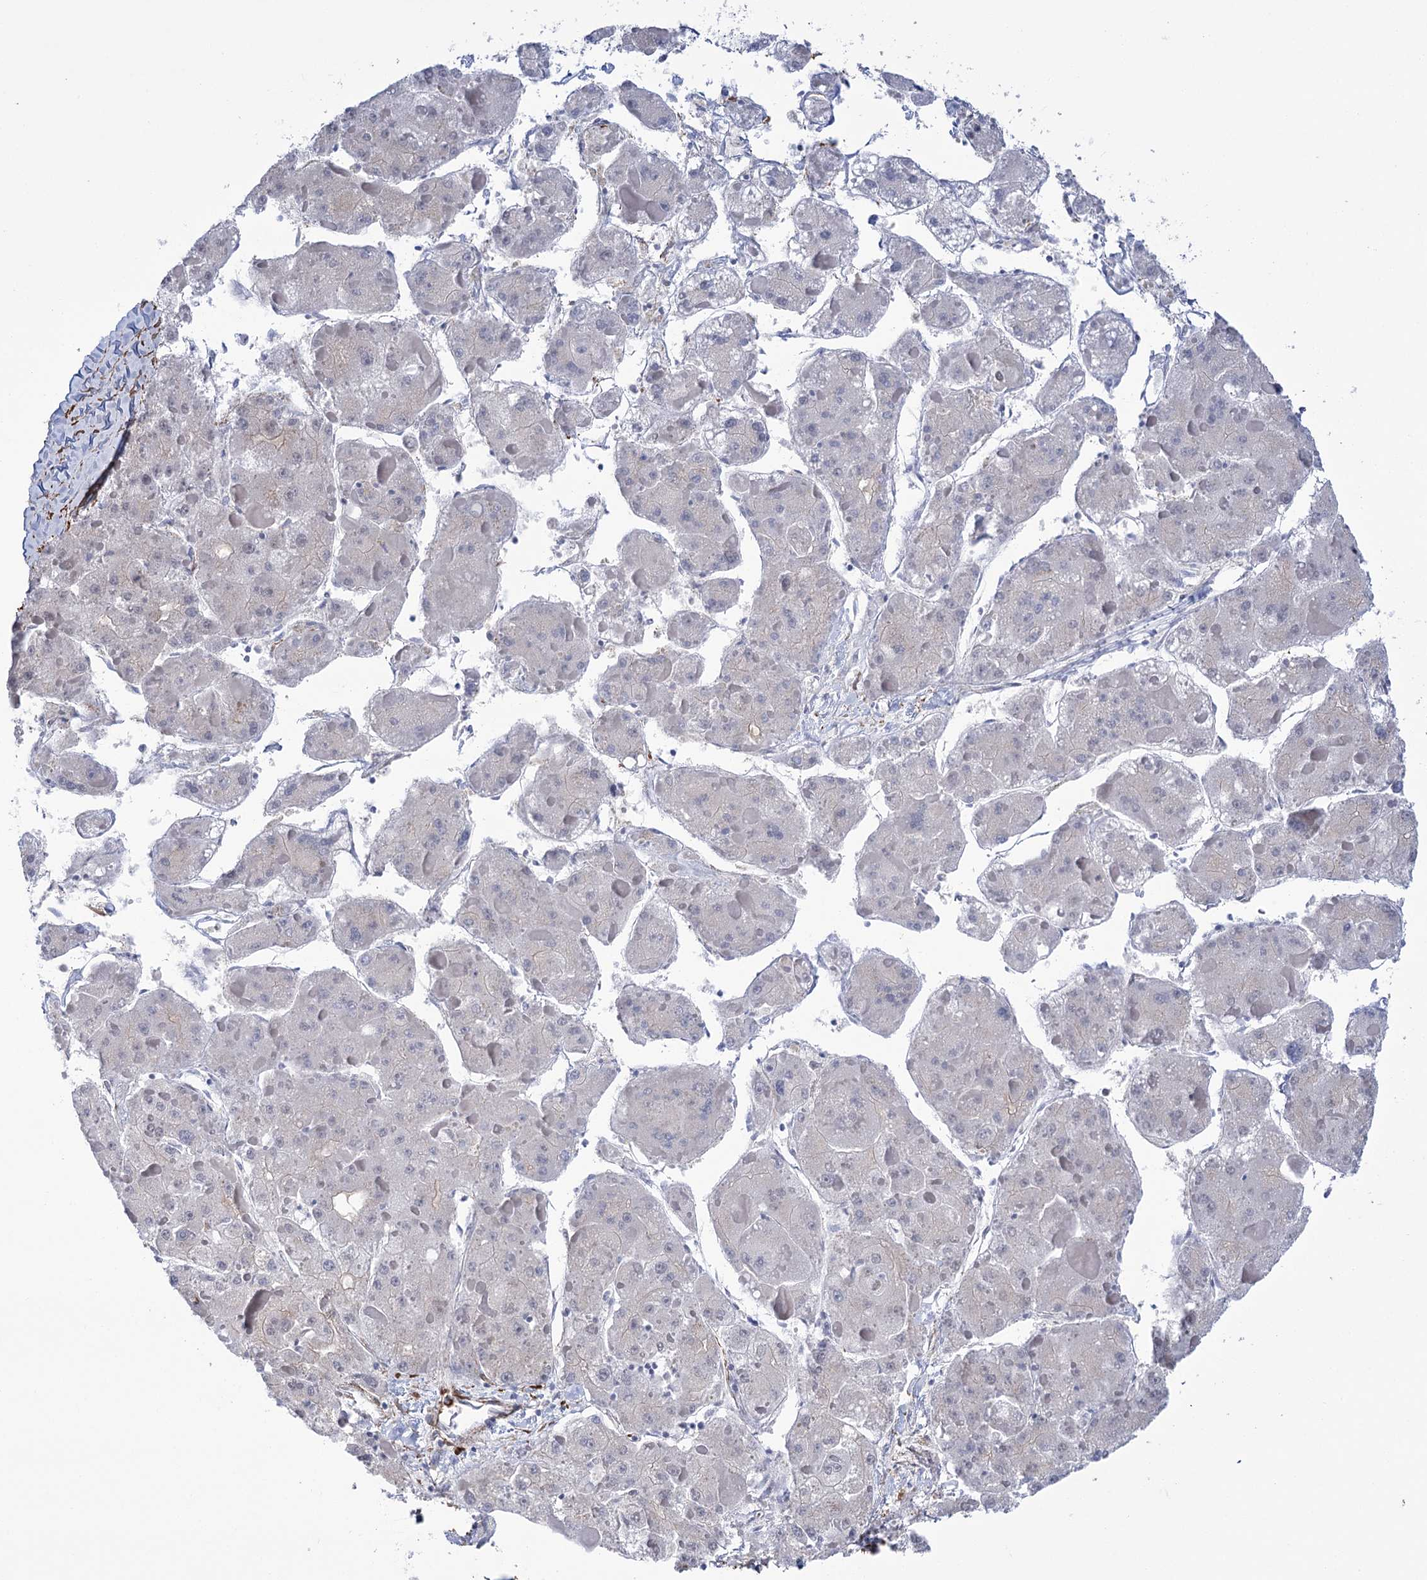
{"staining": {"intensity": "negative", "quantity": "none", "location": "none"}, "tissue": "liver cancer", "cell_type": "Tumor cells", "image_type": "cancer", "snomed": [{"axis": "morphology", "description": "Carcinoma, Hepatocellular, NOS"}, {"axis": "topography", "description": "Liver"}], "caption": "Immunohistochemical staining of human liver hepatocellular carcinoma demonstrates no significant staining in tumor cells.", "gene": "WASHC3", "patient": {"sex": "female", "age": 73}}